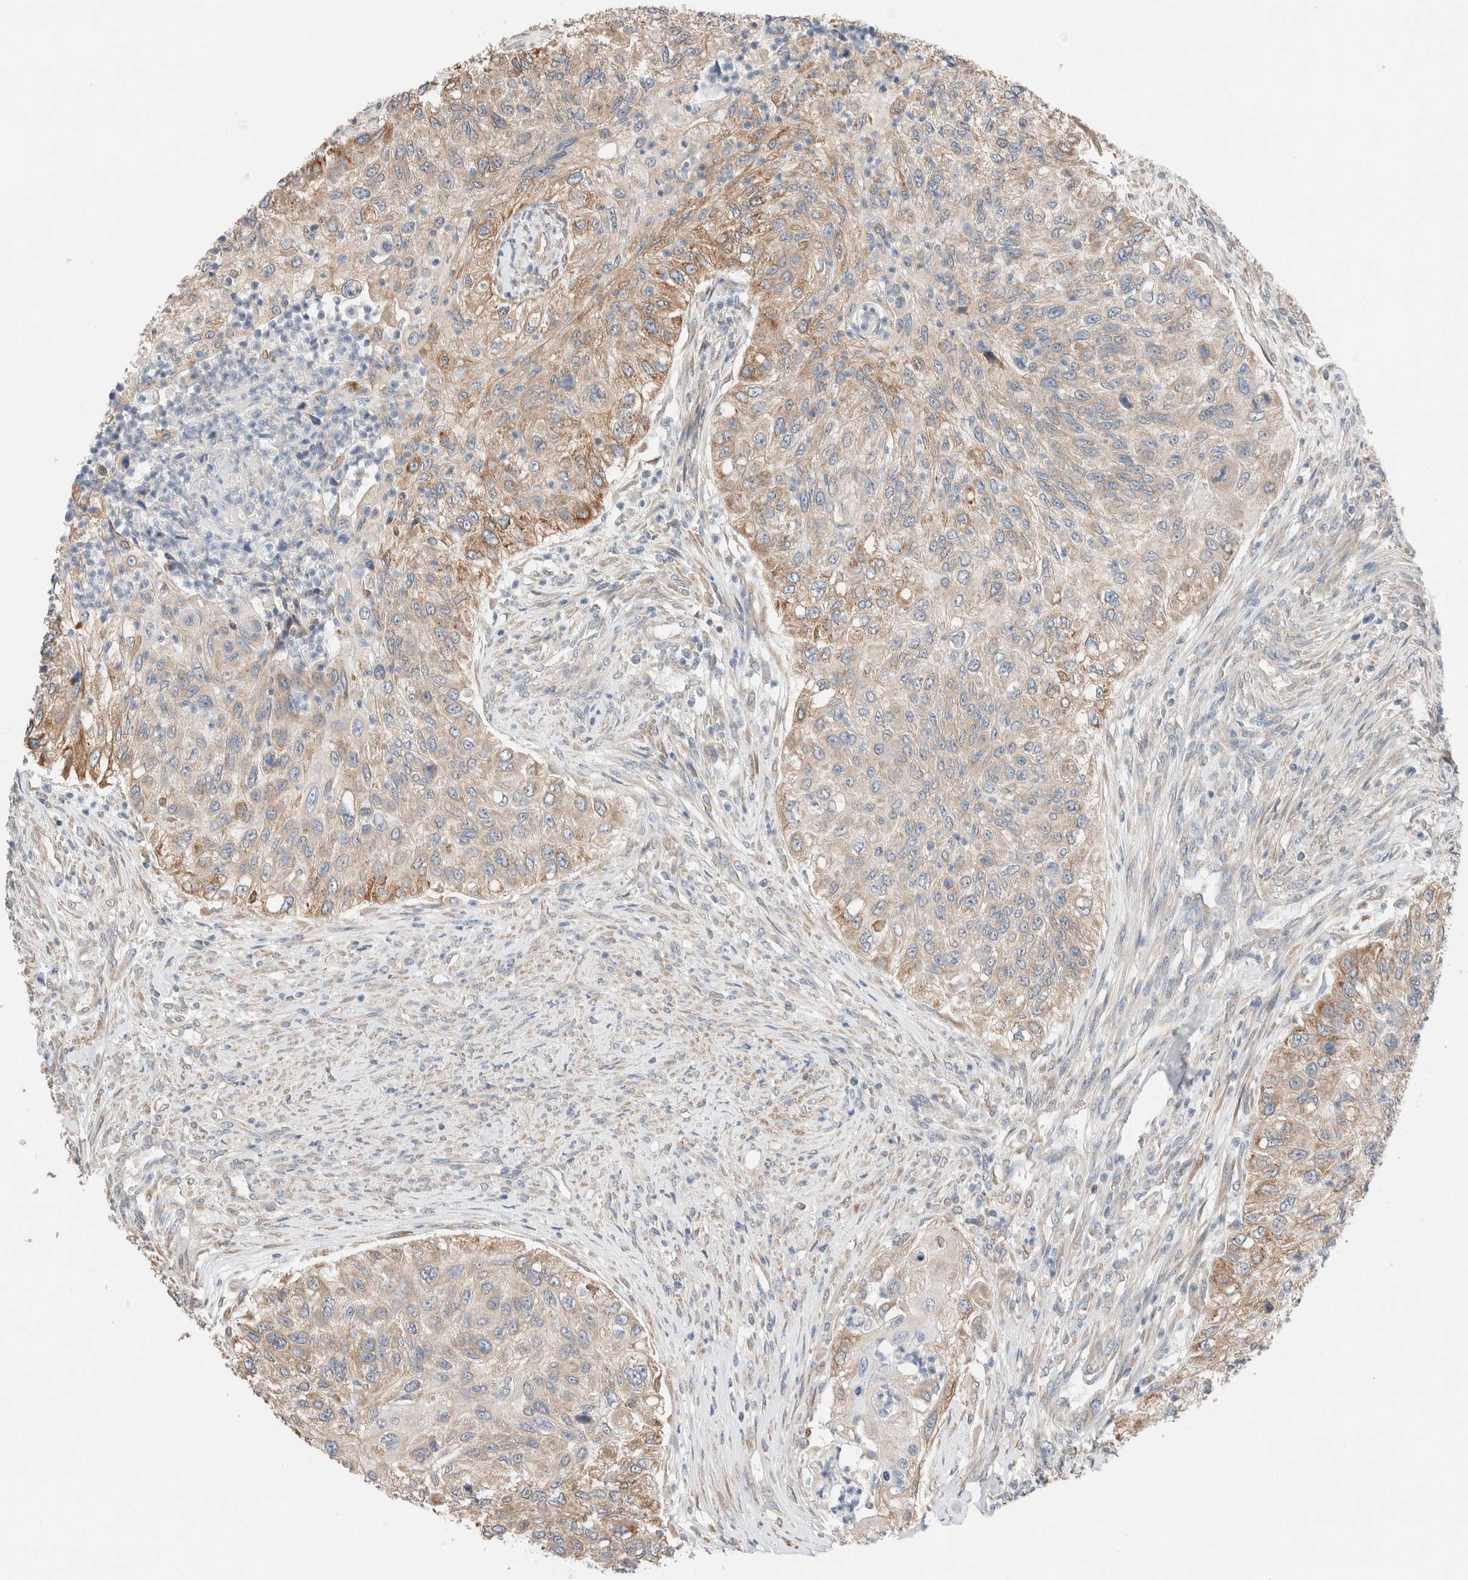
{"staining": {"intensity": "moderate", "quantity": "<25%", "location": "cytoplasmic/membranous"}, "tissue": "urothelial cancer", "cell_type": "Tumor cells", "image_type": "cancer", "snomed": [{"axis": "morphology", "description": "Urothelial carcinoma, High grade"}, {"axis": "topography", "description": "Urinary bladder"}], "caption": "Protein staining of urothelial cancer tissue reveals moderate cytoplasmic/membranous staining in about <25% of tumor cells.", "gene": "PCM1", "patient": {"sex": "female", "age": 60}}